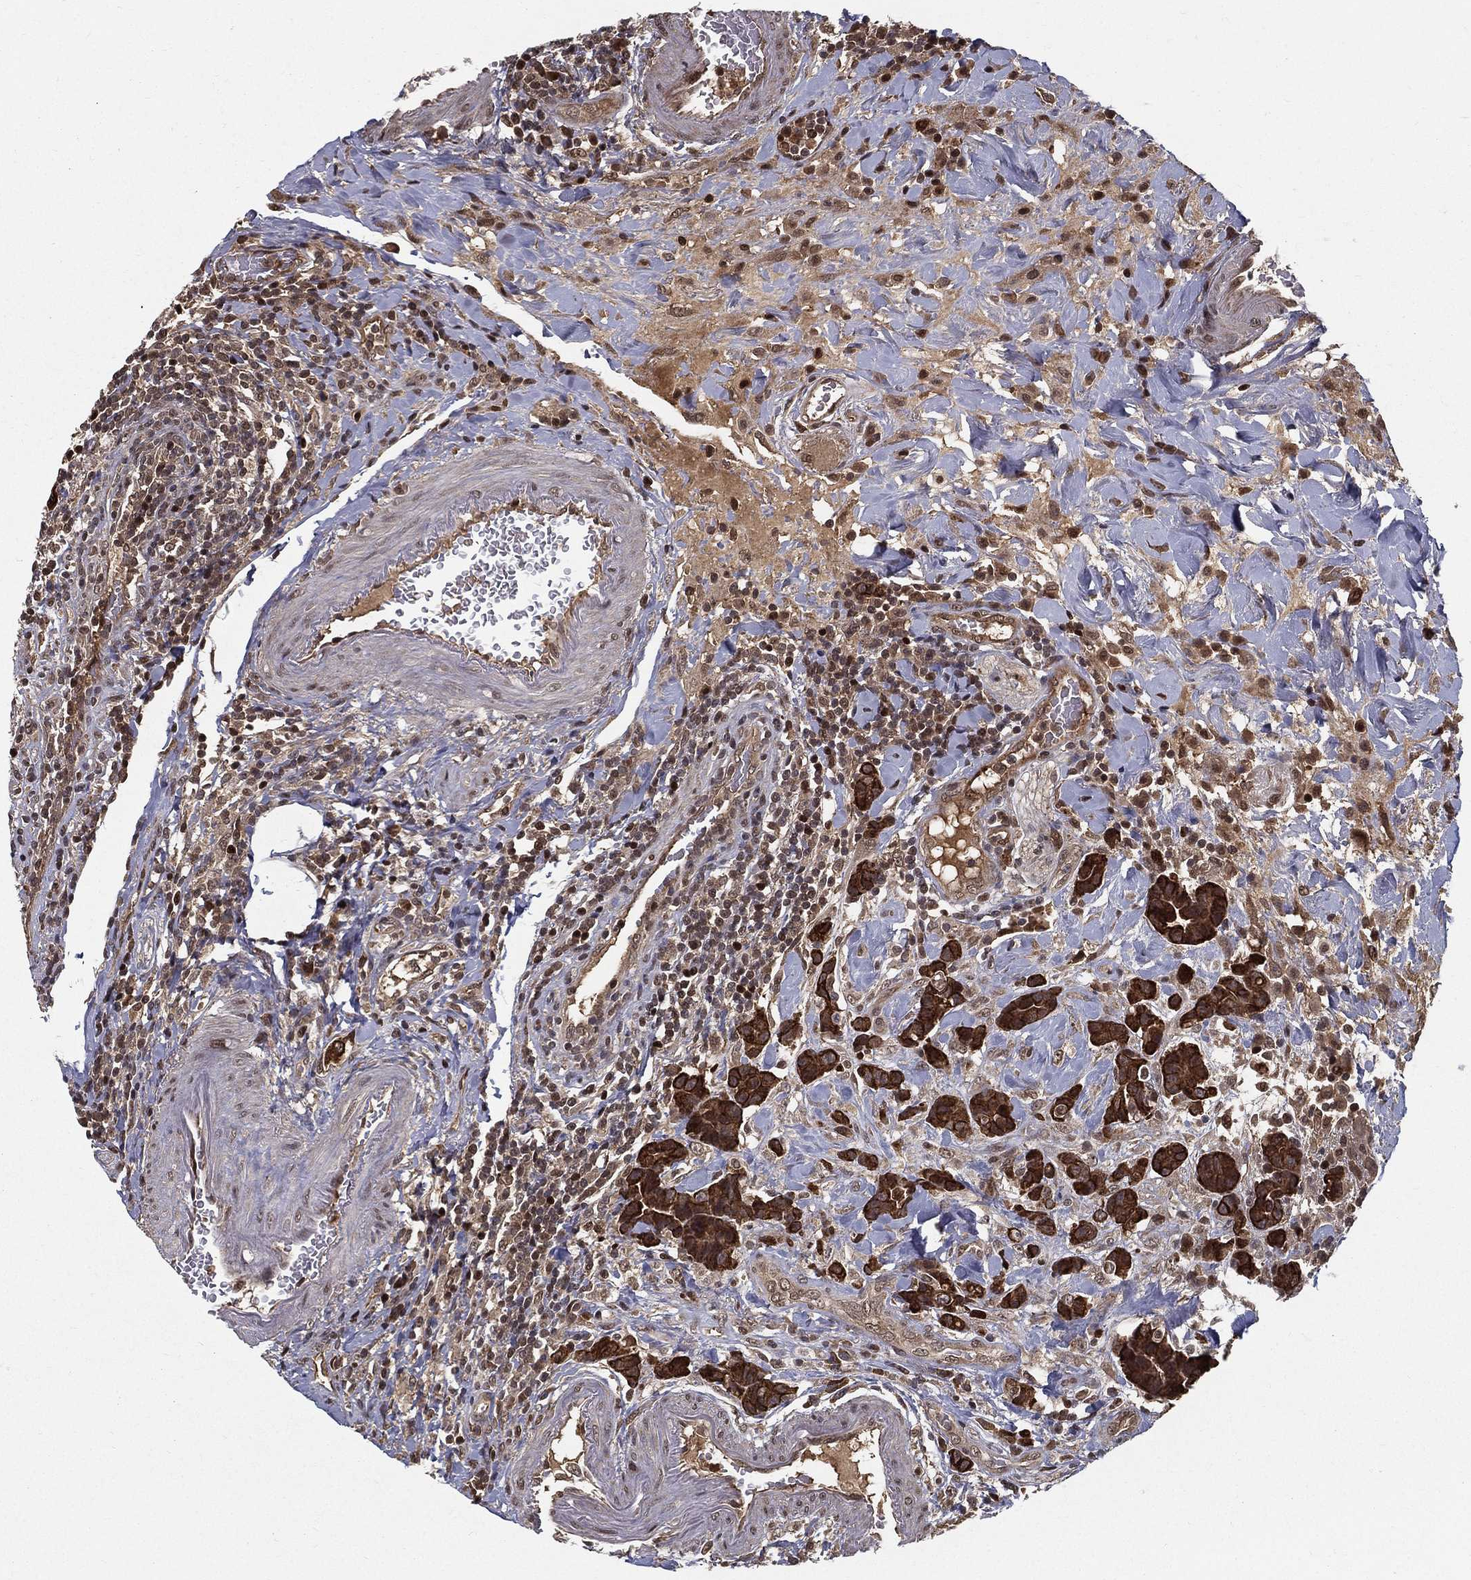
{"staining": {"intensity": "strong", "quantity": ">75%", "location": "cytoplasmic/membranous"}, "tissue": "colorectal cancer", "cell_type": "Tumor cells", "image_type": "cancer", "snomed": [{"axis": "morphology", "description": "Adenocarcinoma, NOS"}, {"axis": "topography", "description": "Colon"}], "caption": "Immunohistochemistry staining of adenocarcinoma (colorectal), which demonstrates high levels of strong cytoplasmic/membranous staining in approximately >75% of tumor cells indicating strong cytoplasmic/membranous protein staining. The staining was performed using DAB (3,3'-diaminobenzidine) (brown) for protein detection and nuclei were counterstained in hematoxylin (blue).", "gene": "SLC6A6", "patient": {"sex": "female", "age": 69}}